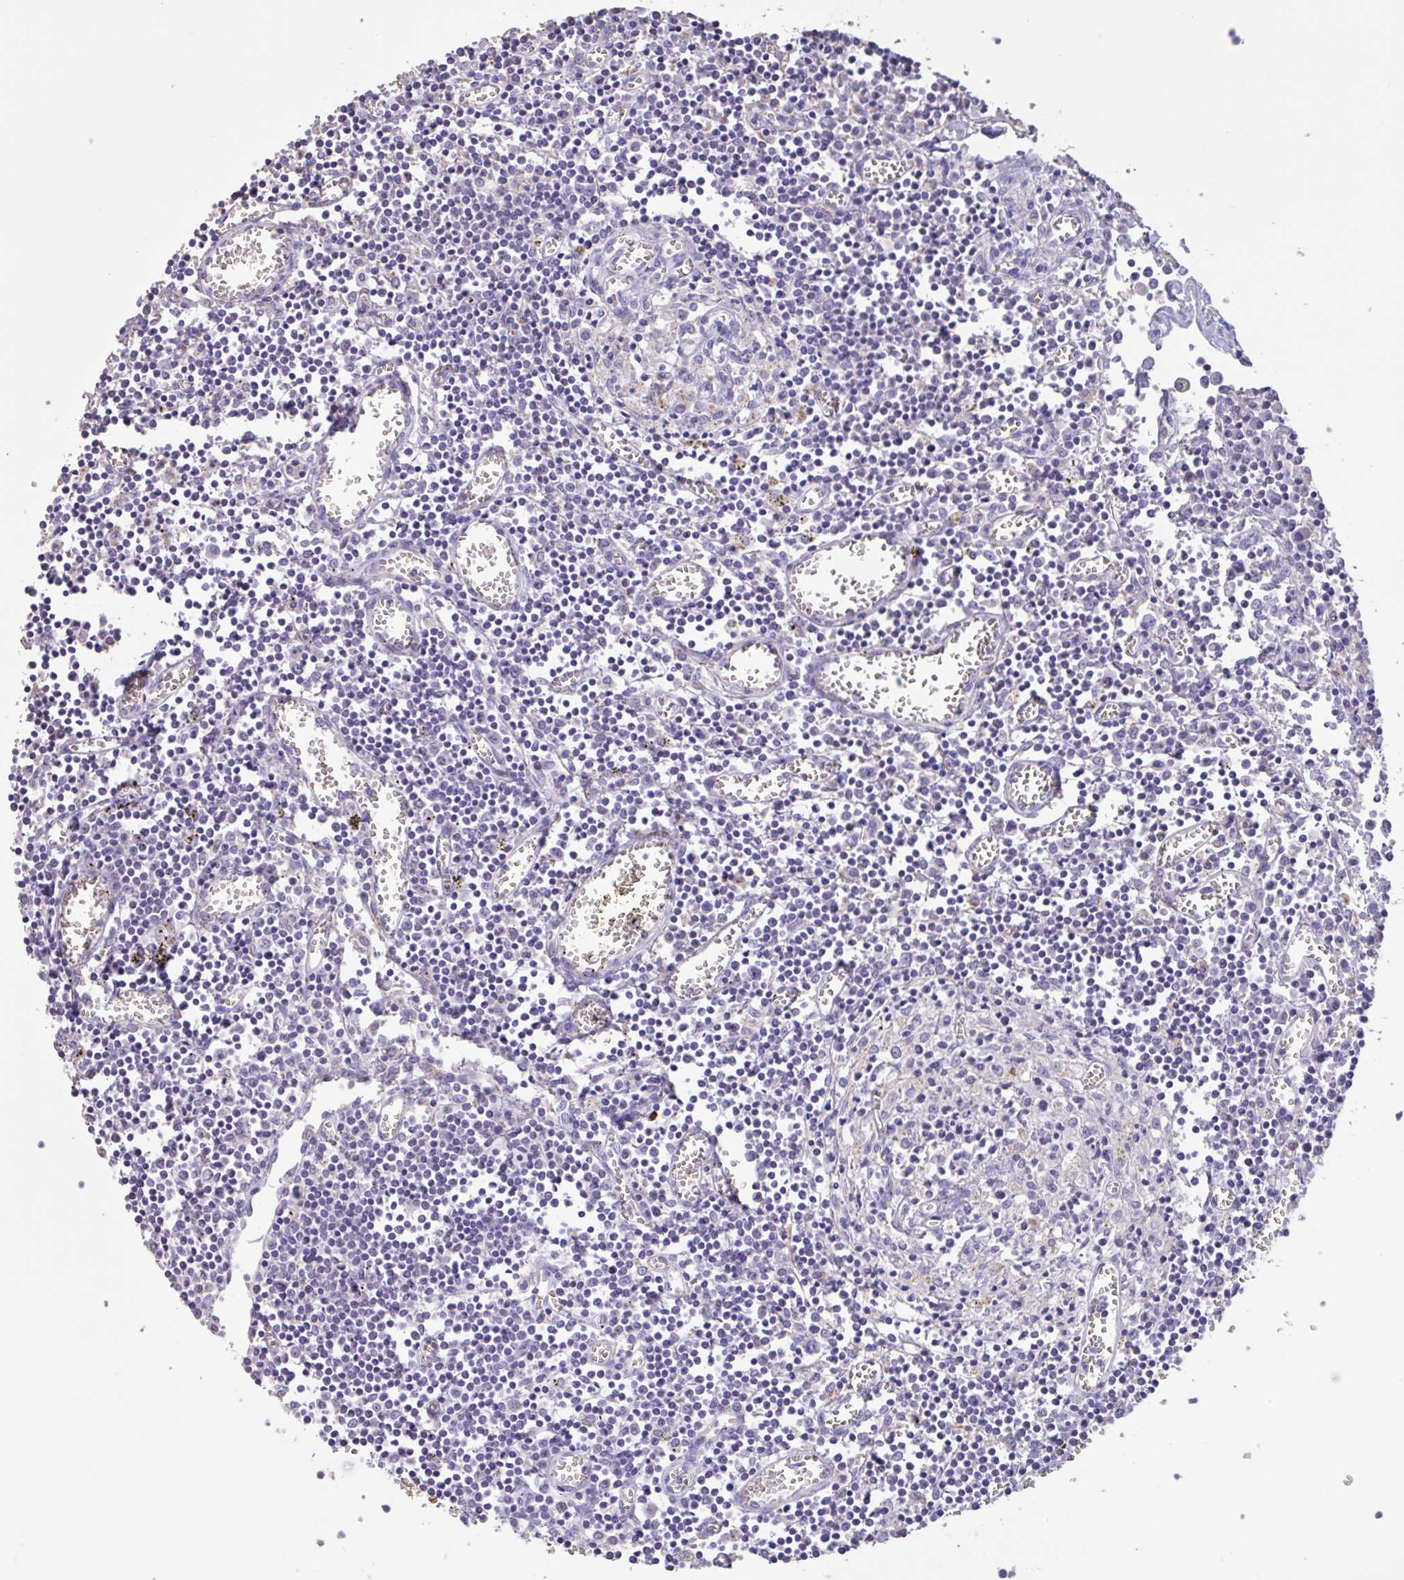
{"staining": {"intensity": "negative", "quantity": "none", "location": "none"}, "tissue": "lymph node", "cell_type": "Germinal center cells", "image_type": "normal", "snomed": [{"axis": "morphology", "description": "Normal tissue, NOS"}, {"axis": "topography", "description": "Lymph node"}], "caption": "Immunohistochemical staining of benign lymph node displays no significant staining in germinal center cells. (DAB (3,3'-diaminobenzidine) immunohistochemistry, high magnification).", "gene": "CHMP5", "patient": {"sex": "male", "age": 66}}